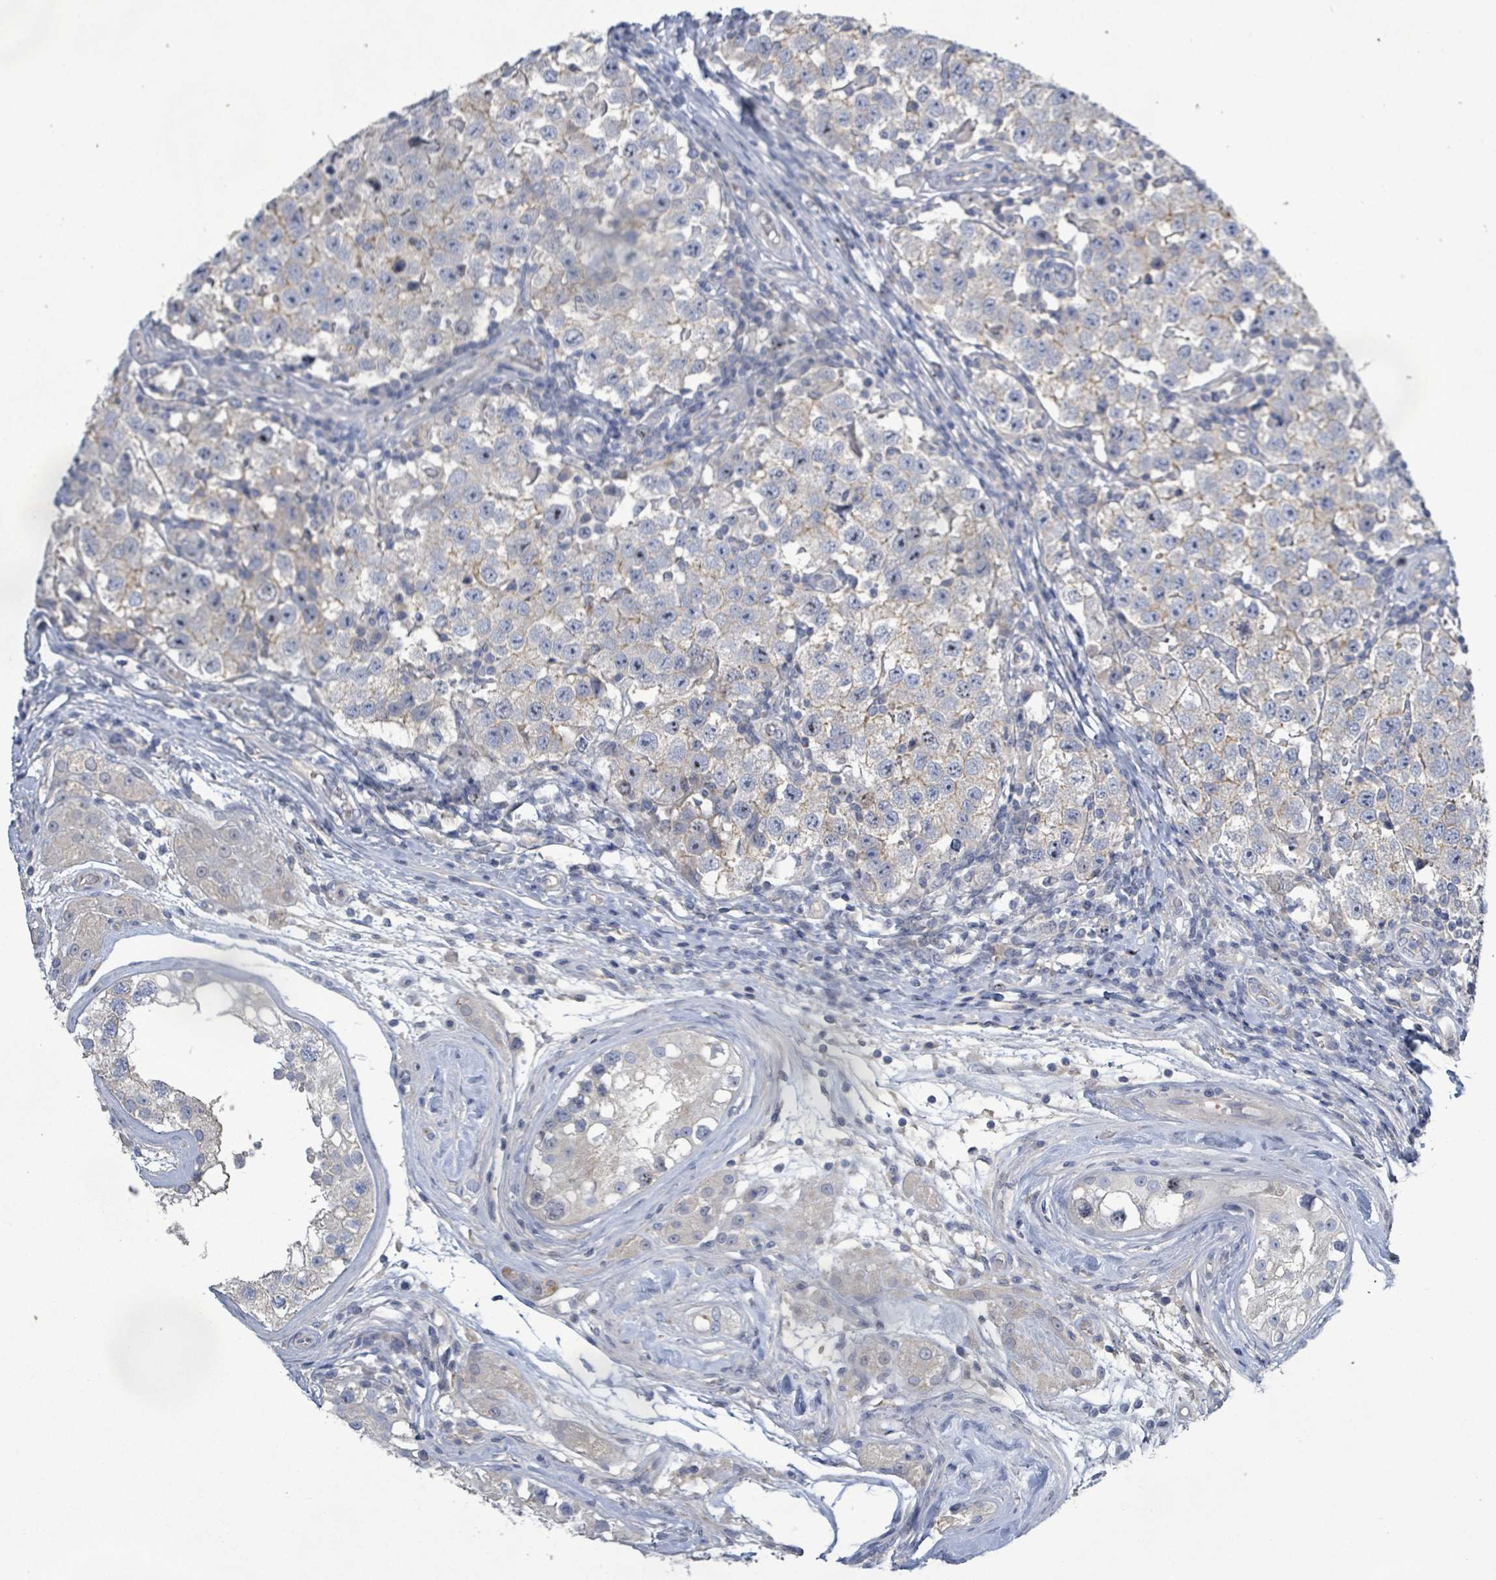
{"staining": {"intensity": "weak", "quantity": "<25%", "location": "cytoplasmic/membranous"}, "tissue": "testis cancer", "cell_type": "Tumor cells", "image_type": "cancer", "snomed": [{"axis": "morphology", "description": "Seminoma, NOS"}, {"axis": "topography", "description": "Testis"}], "caption": "Immunohistochemistry of human testis cancer shows no positivity in tumor cells.", "gene": "KRAS", "patient": {"sex": "male", "age": 34}}